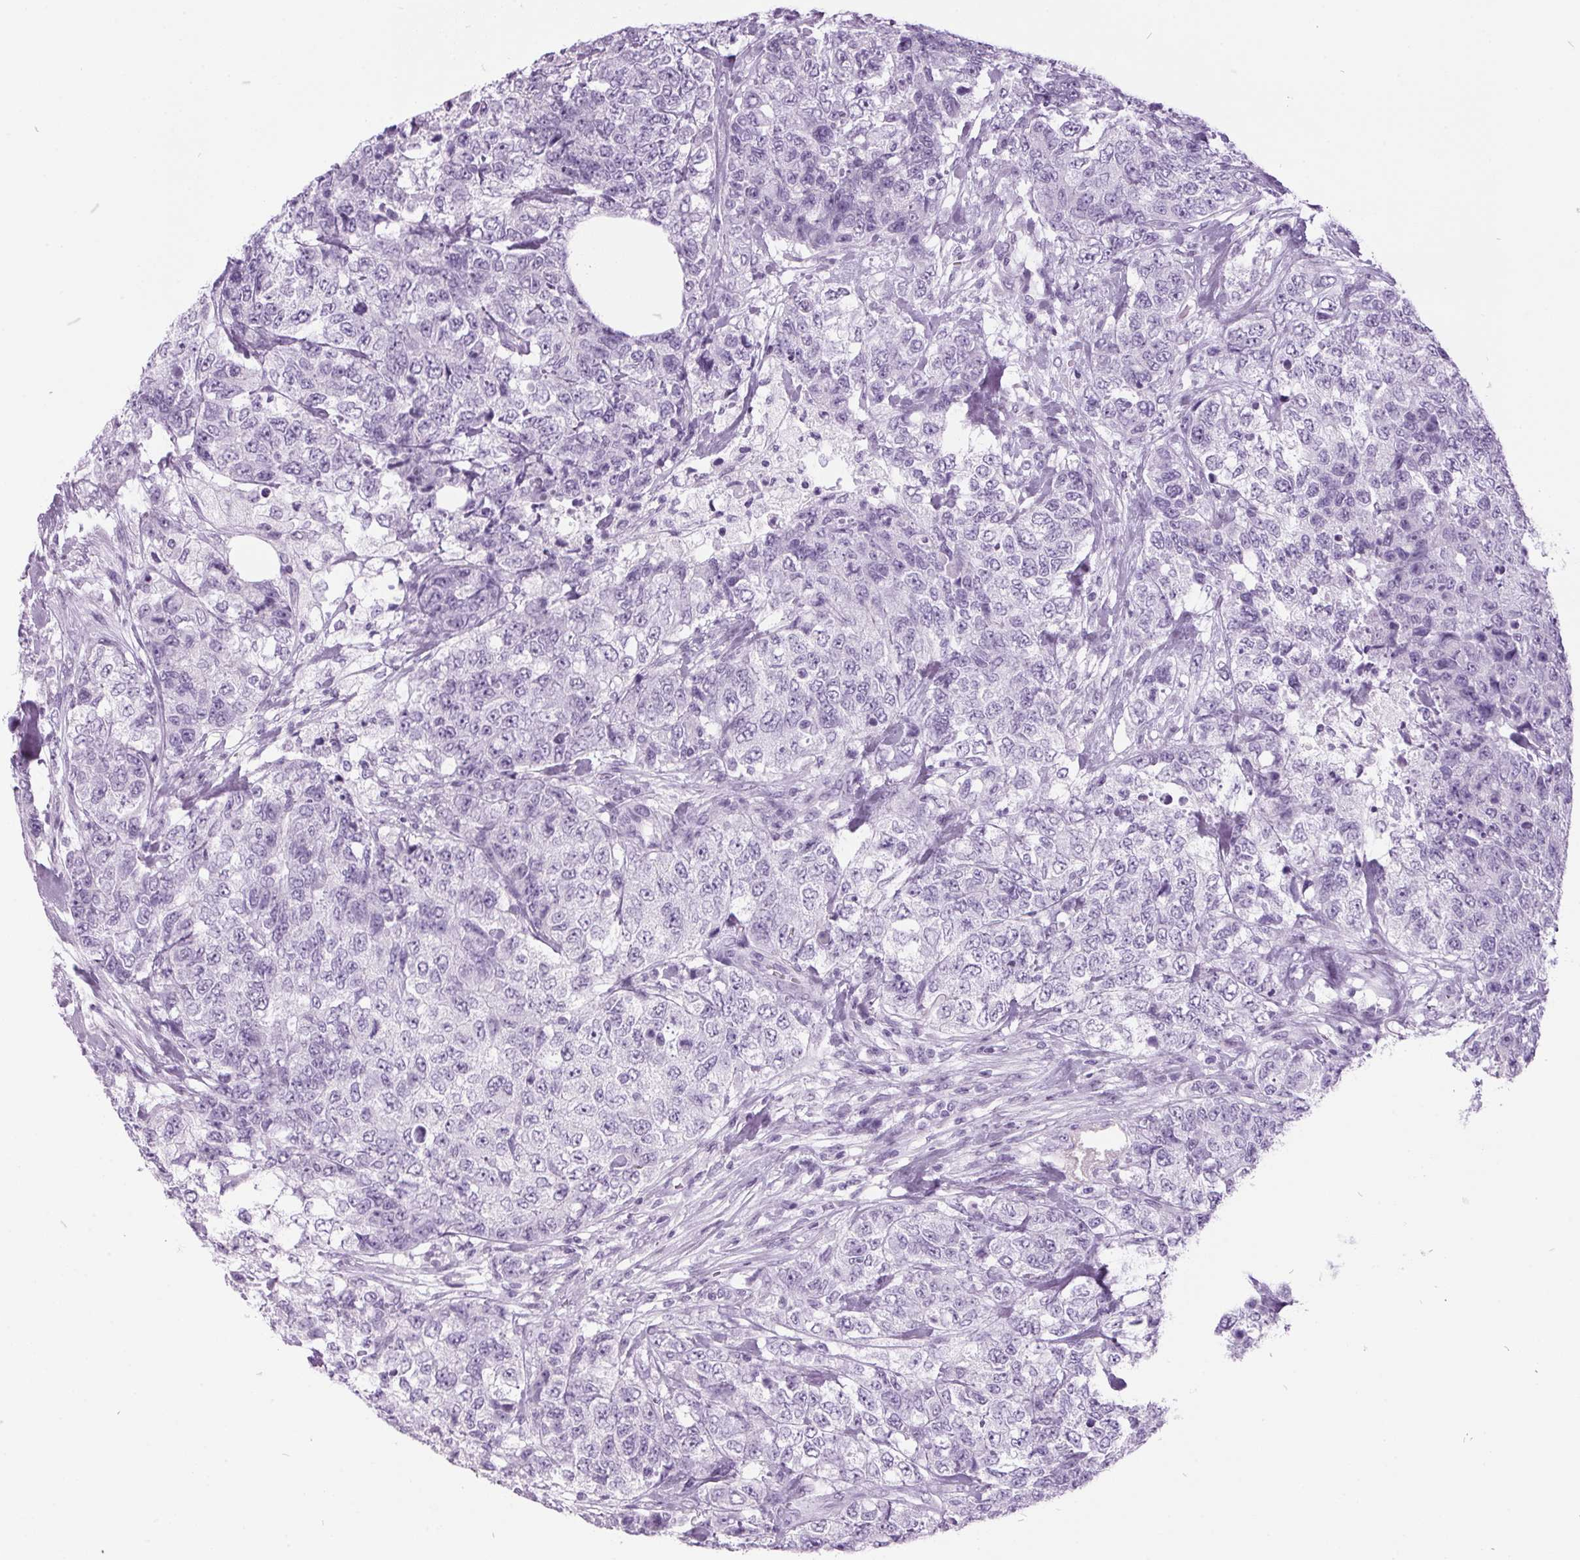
{"staining": {"intensity": "negative", "quantity": "none", "location": "none"}, "tissue": "urothelial cancer", "cell_type": "Tumor cells", "image_type": "cancer", "snomed": [{"axis": "morphology", "description": "Urothelial carcinoma, High grade"}, {"axis": "topography", "description": "Urinary bladder"}], "caption": "Immunohistochemistry (IHC) of high-grade urothelial carcinoma exhibits no staining in tumor cells.", "gene": "ODAD2", "patient": {"sex": "female", "age": 78}}